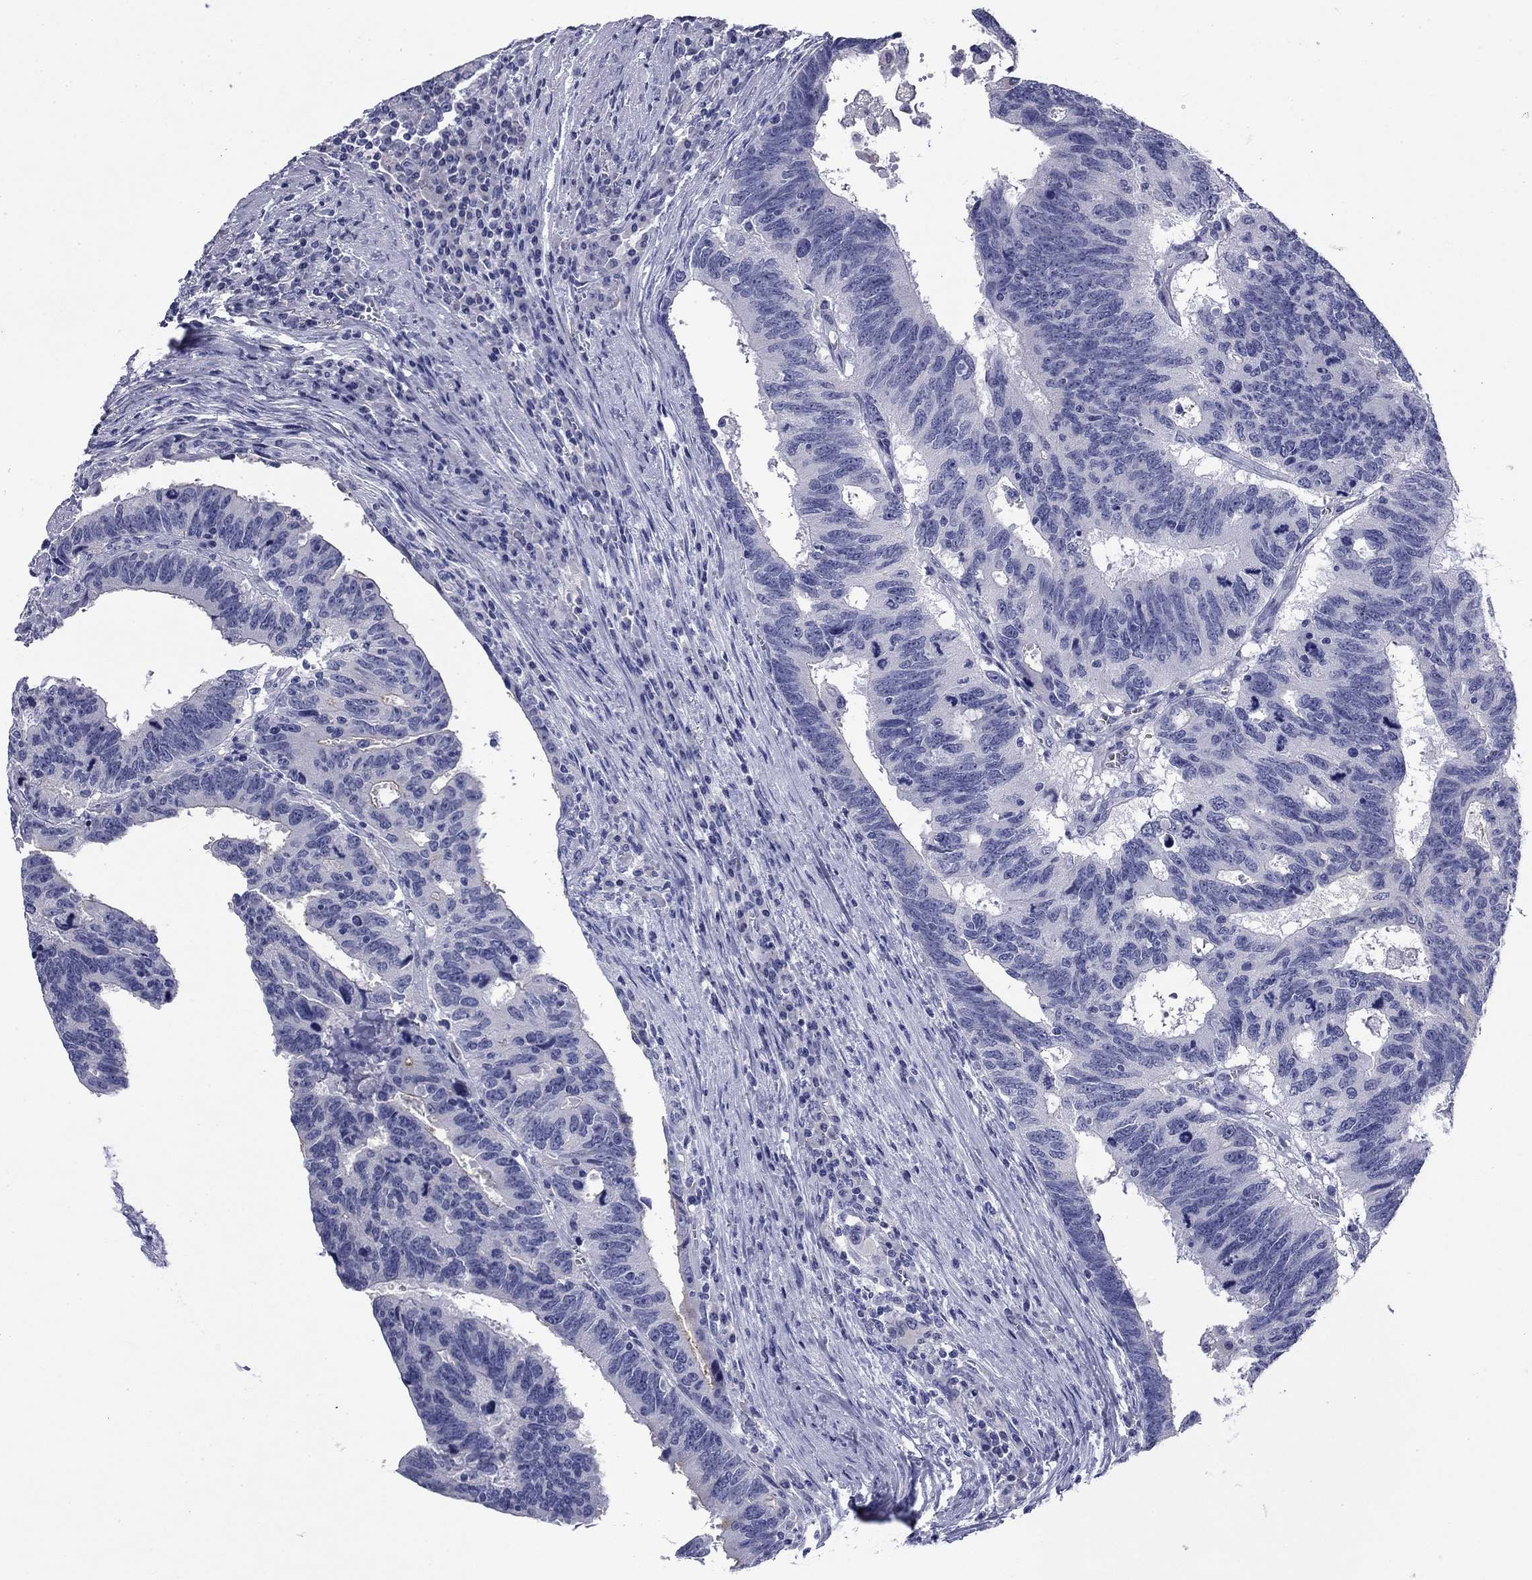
{"staining": {"intensity": "negative", "quantity": "none", "location": "none"}, "tissue": "colorectal cancer", "cell_type": "Tumor cells", "image_type": "cancer", "snomed": [{"axis": "morphology", "description": "Adenocarcinoma, NOS"}, {"axis": "topography", "description": "Colon"}], "caption": "Immunohistochemical staining of human adenocarcinoma (colorectal) displays no significant positivity in tumor cells.", "gene": "ABCC2", "patient": {"sex": "female", "age": 77}}